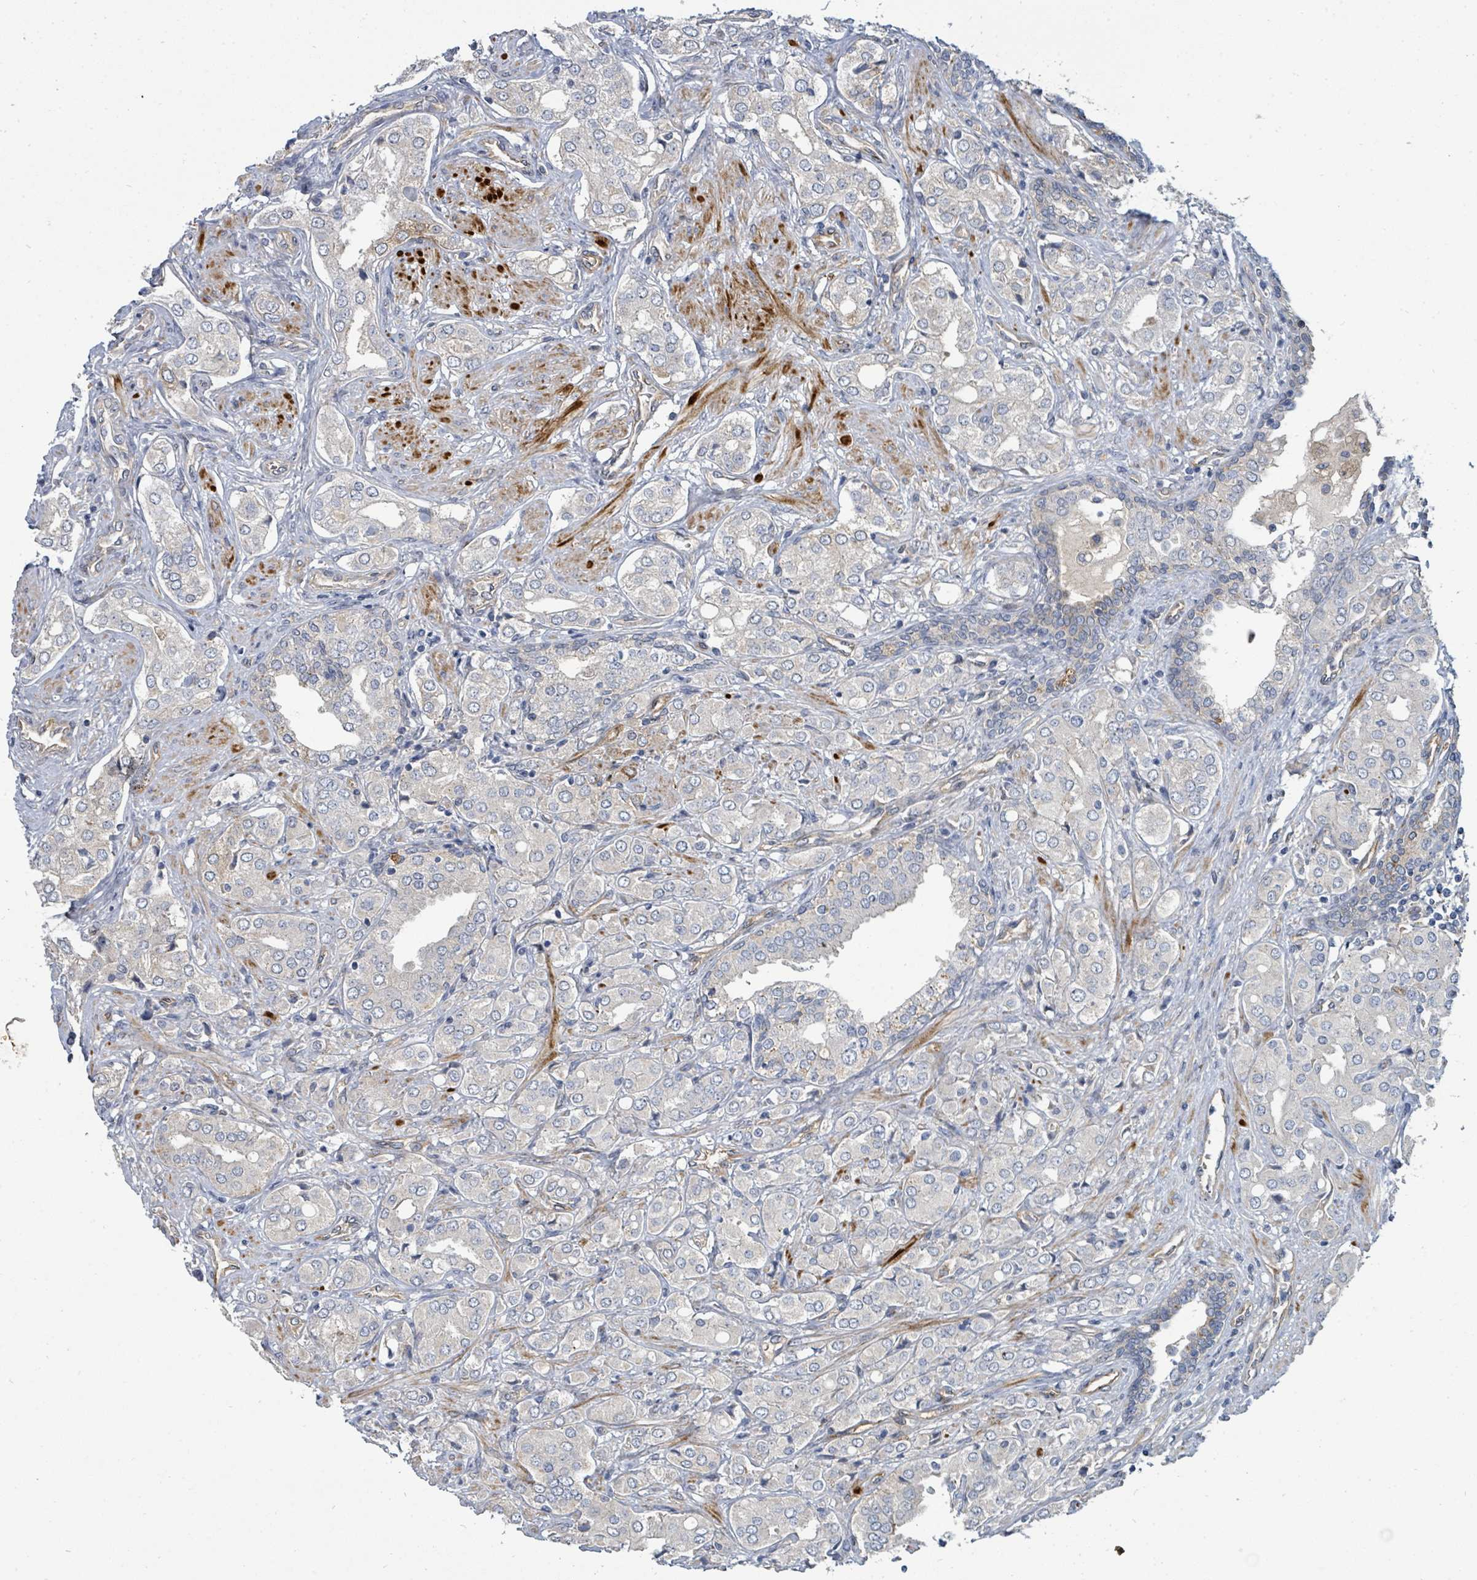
{"staining": {"intensity": "negative", "quantity": "none", "location": "none"}, "tissue": "prostate cancer", "cell_type": "Tumor cells", "image_type": "cancer", "snomed": [{"axis": "morphology", "description": "Adenocarcinoma, High grade"}, {"axis": "topography", "description": "Prostate"}], "caption": "DAB (3,3'-diaminobenzidine) immunohistochemical staining of prostate cancer reveals no significant positivity in tumor cells.", "gene": "IFIT1", "patient": {"sex": "male", "age": 71}}